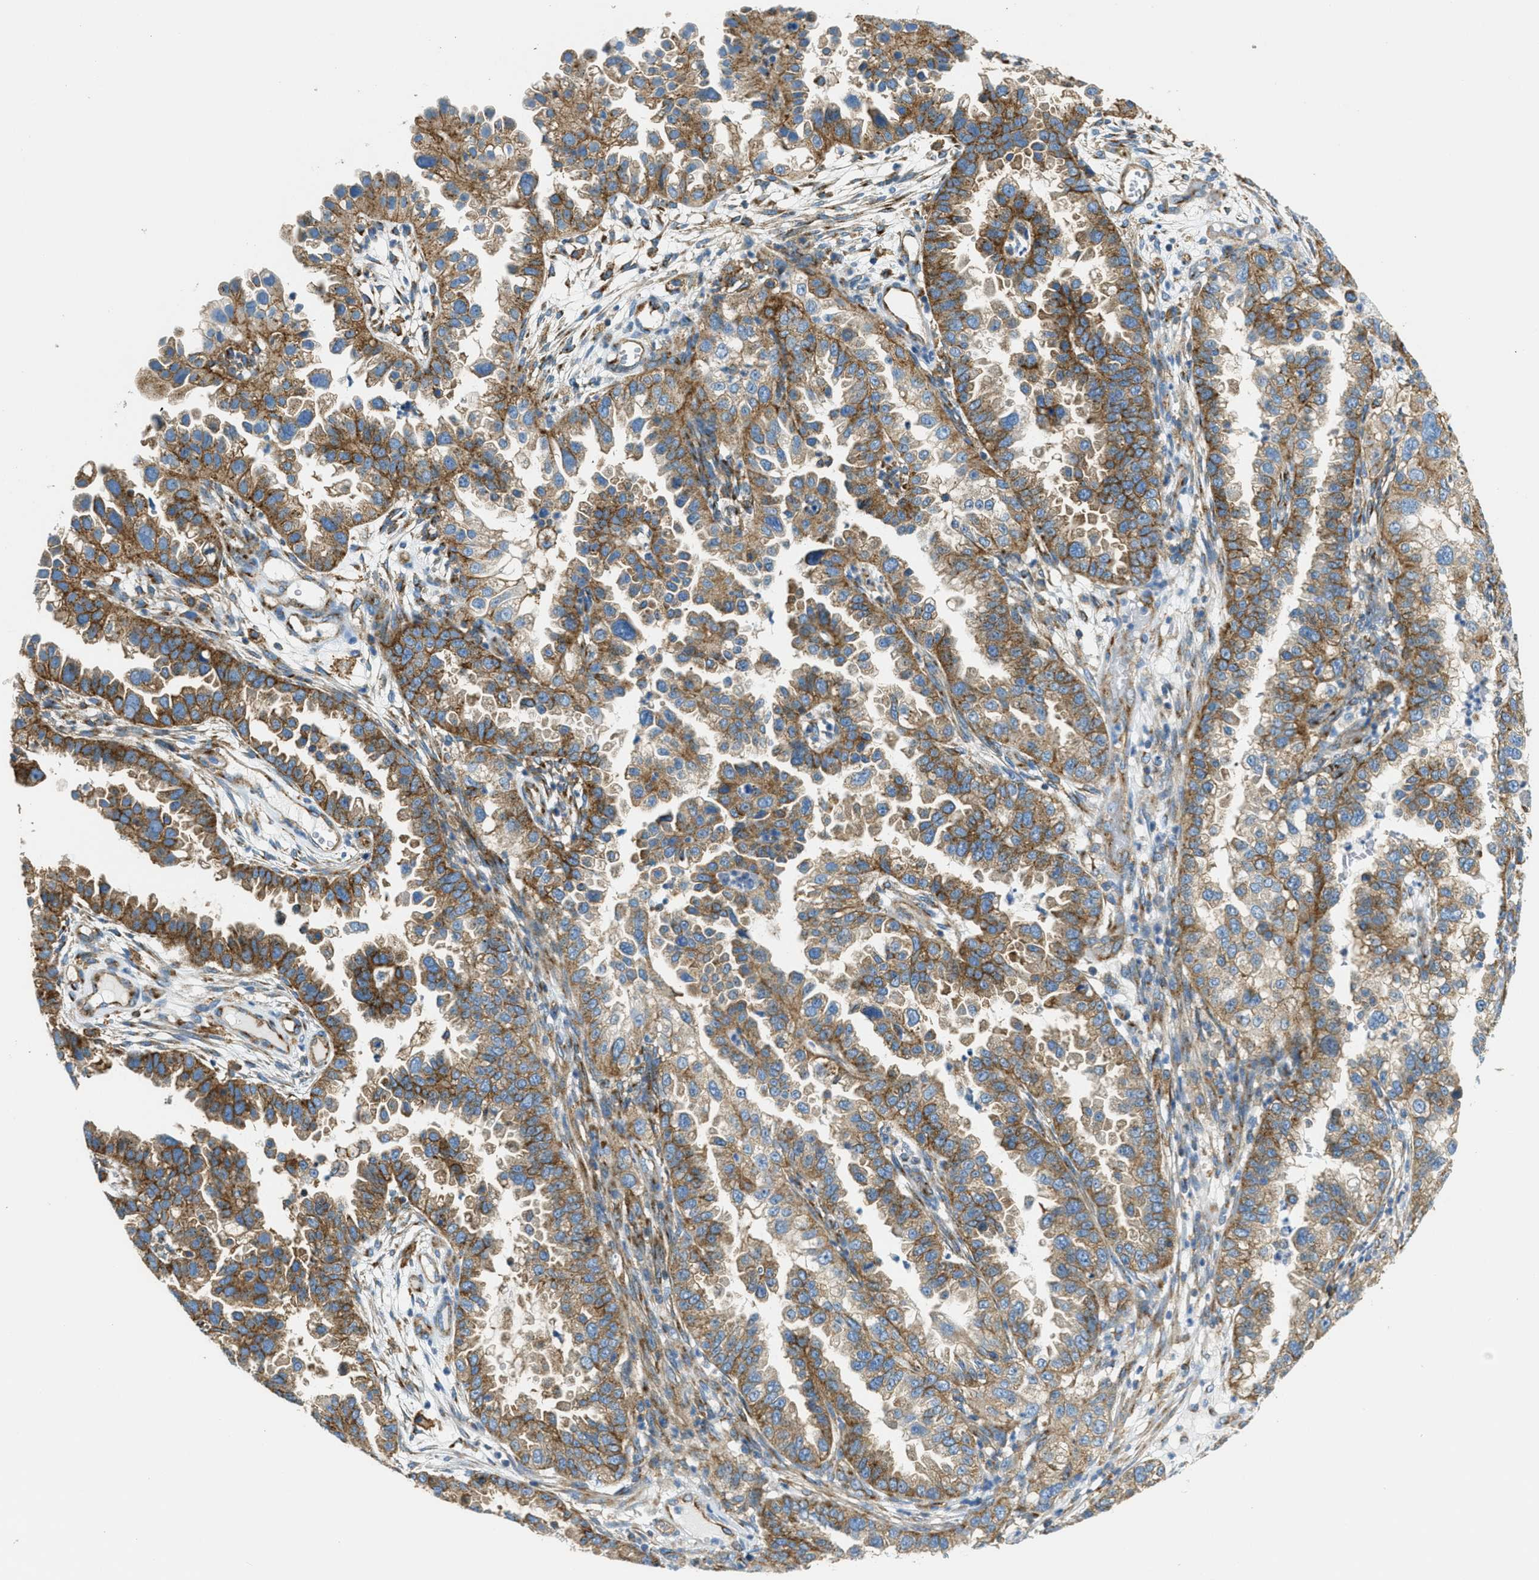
{"staining": {"intensity": "moderate", "quantity": ">75%", "location": "cytoplasmic/membranous"}, "tissue": "endometrial cancer", "cell_type": "Tumor cells", "image_type": "cancer", "snomed": [{"axis": "morphology", "description": "Adenocarcinoma, NOS"}, {"axis": "topography", "description": "Endometrium"}], "caption": "Immunohistochemistry (IHC) (DAB) staining of endometrial cancer exhibits moderate cytoplasmic/membranous protein expression in about >75% of tumor cells.", "gene": "AP2B1", "patient": {"sex": "female", "age": 85}}